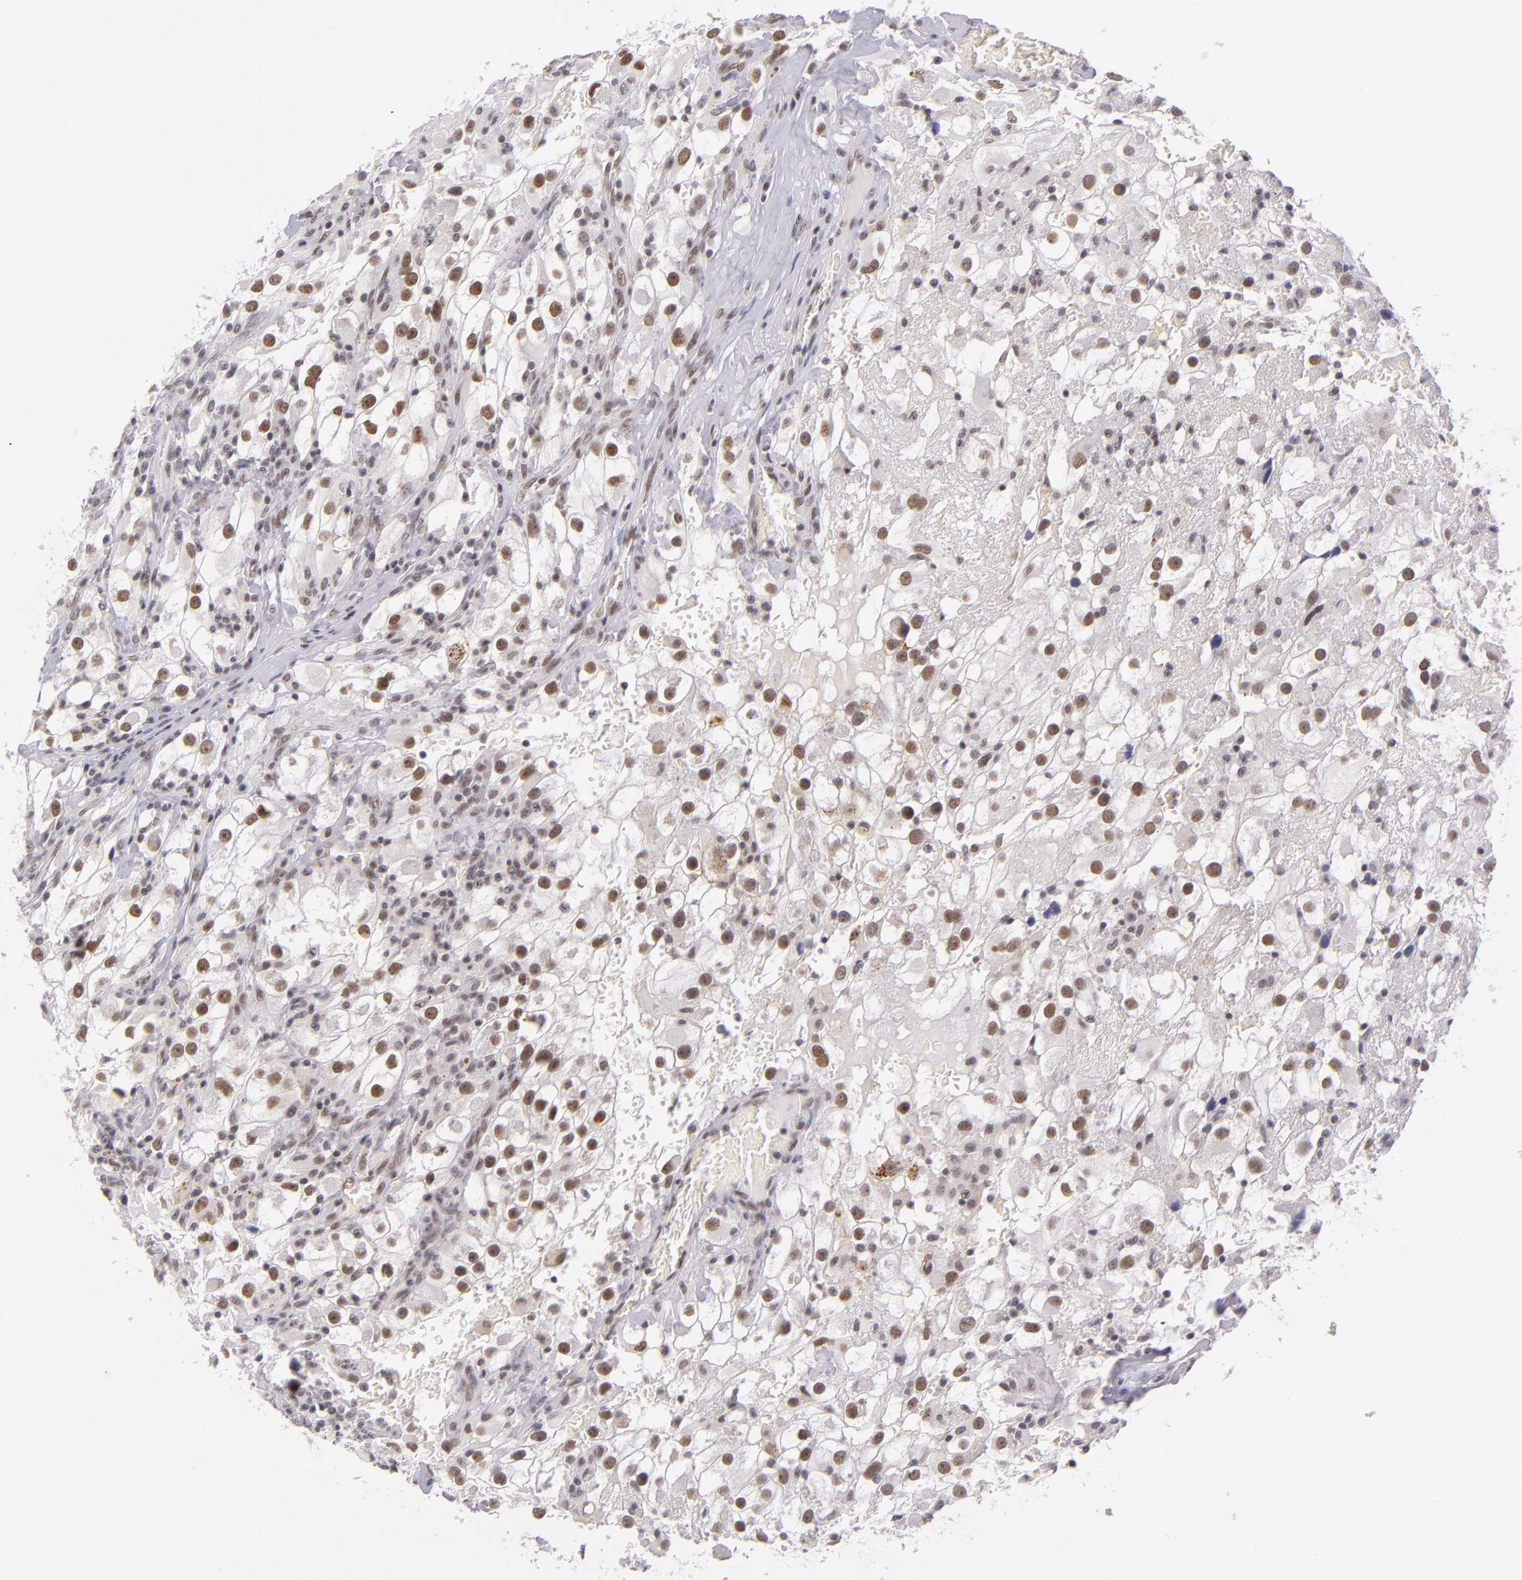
{"staining": {"intensity": "moderate", "quantity": ">75%", "location": "nuclear"}, "tissue": "renal cancer", "cell_type": "Tumor cells", "image_type": "cancer", "snomed": [{"axis": "morphology", "description": "Adenocarcinoma, NOS"}, {"axis": "topography", "description": "Kidney"}], "caption": "IHC micrograph of human renal cancer stained for a protein (brown), which displays medium levels of moderate nuclear positivity in approximately >75% of tumor cells.", "gene": "ZNF148", "patient": {"sex": "female", "age": 52}}